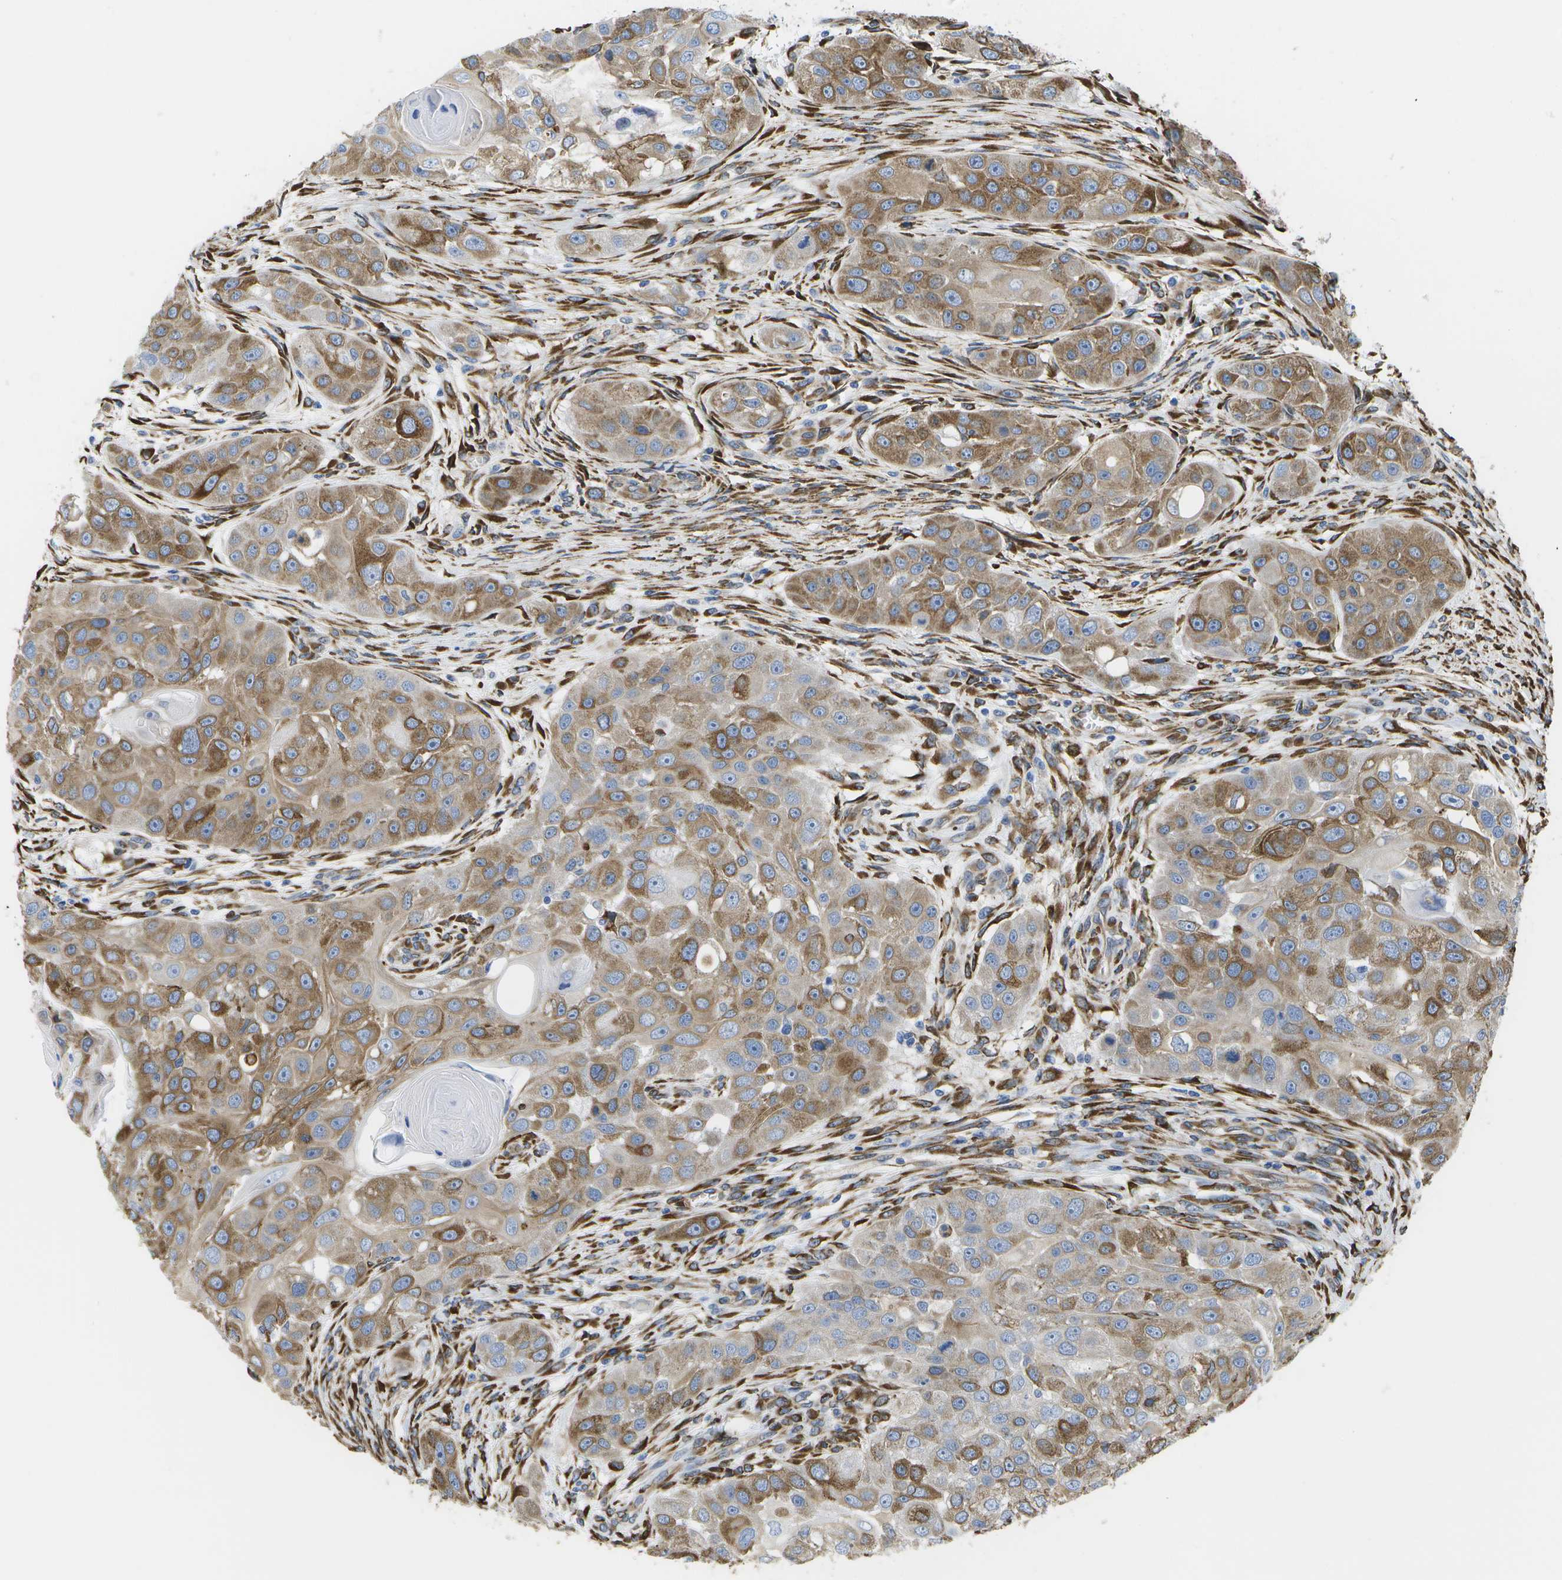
{"staining": {"intensity": "moderate", "quantity": ">75%", "location": "cytoplasmic/membranous"}, "tissue": "head and neck cancer", "cell_type": "Tumor cells", "image_type": "cancer", "snomed": [{"axis": "morphology", "description": "Normal tissue, NOS"}, {"axis": "morphology", "description": "Squamous cell carcinoma, NOS"}, {"axis": "topography", "description": "Skeletal muscle"}, {"axis": "topography", "description": "Head-Neck"}], "caption": "Brown immunohistochemical staining in head and neck cancer shows moderate cytoplasmic/membranous staining in about >75% of tumor cells.", "gene": "ZDHHC17", "patient": {"sex": "male", "age": 51}}